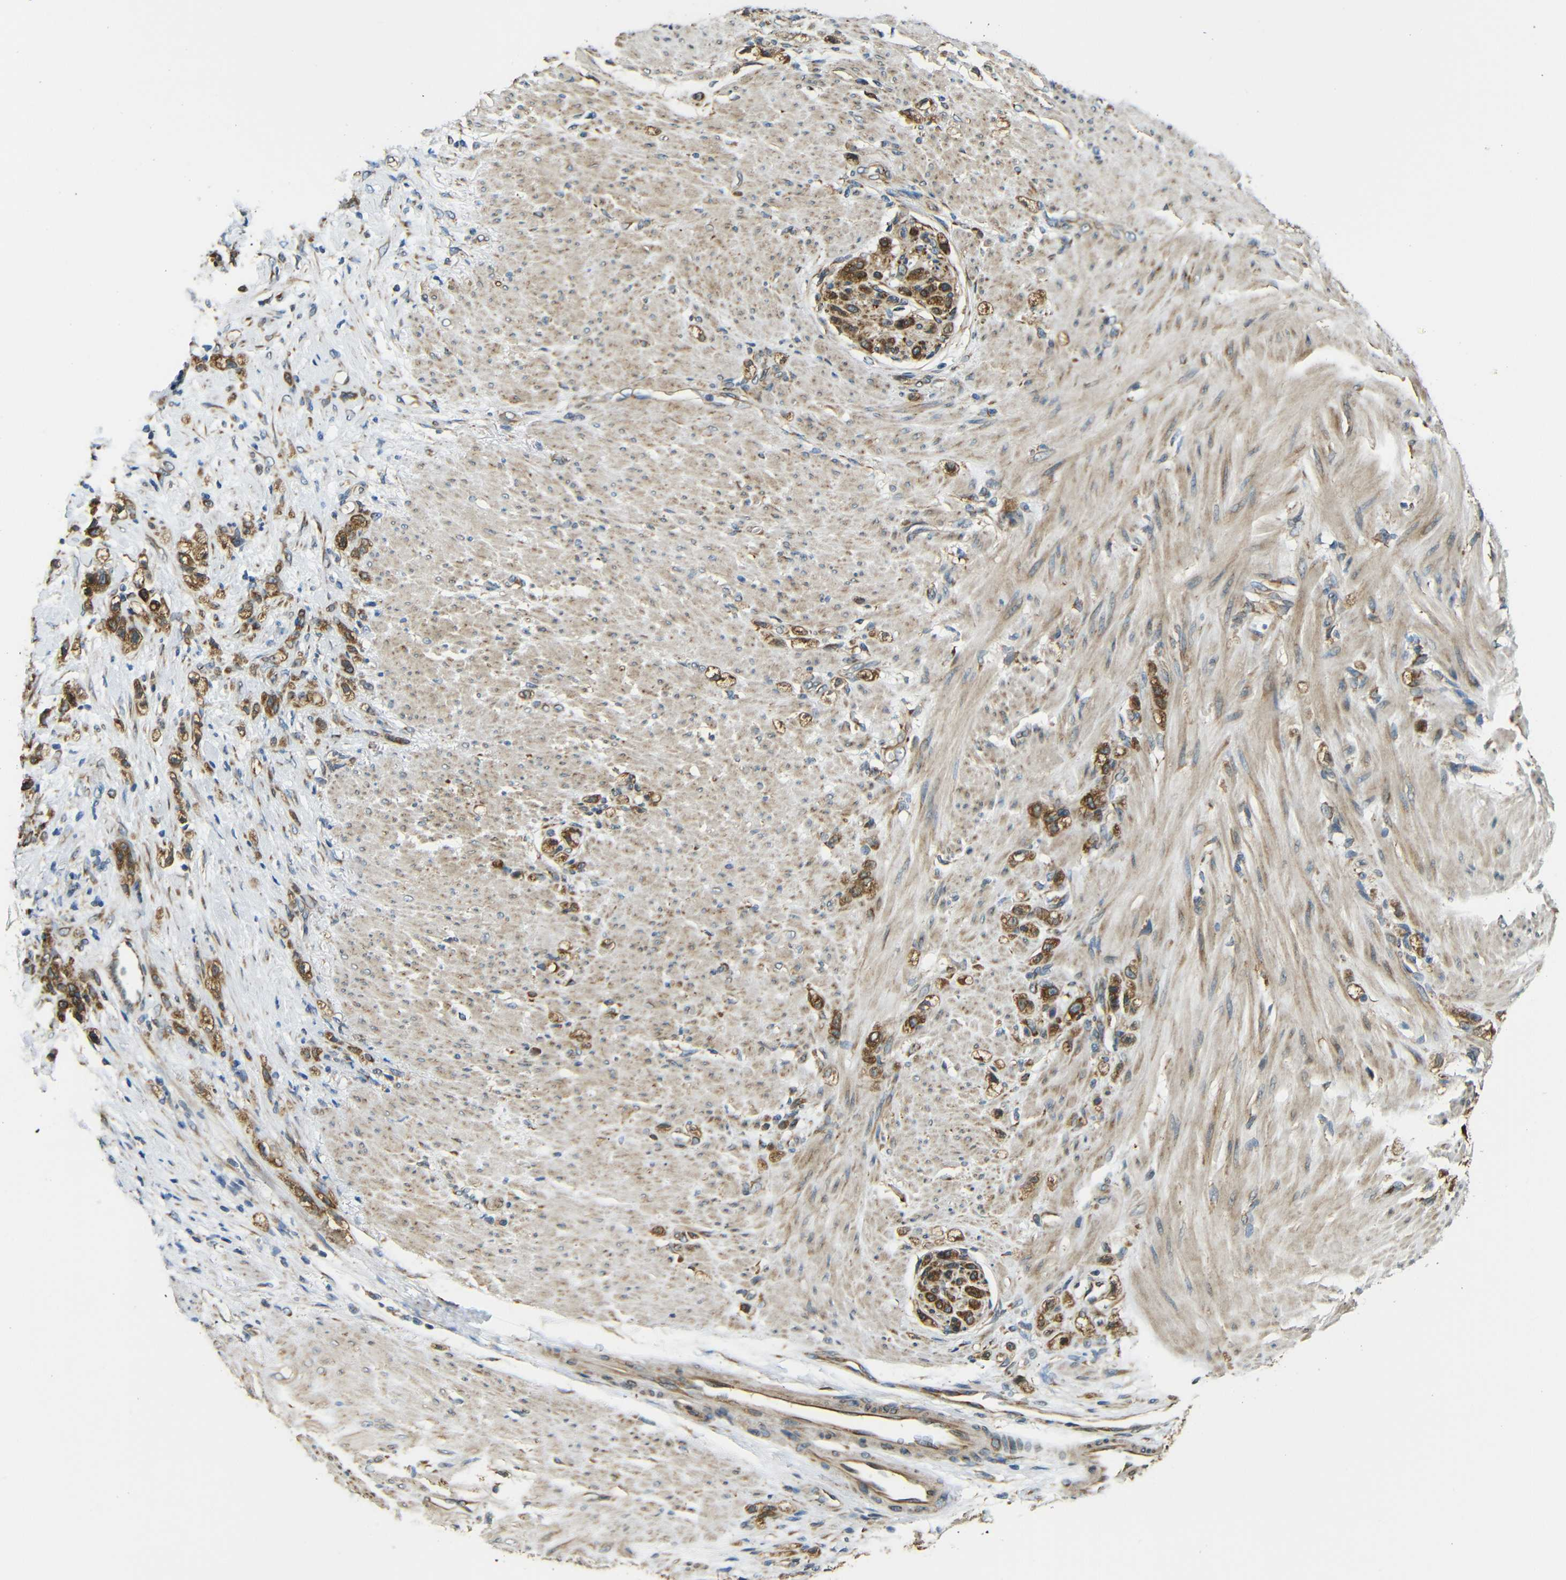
{"staining": {"intensity": "moderate", "quantity": ">75%", "location": "cytoplasmic/membranous"}, "tissue": "stomach cancer", "cell_type": "Tumor cells", "image_type": "cancer", "snomed": [{"axis": "morphology", "description": "Adenocarcinoma, NOS"}, {"axis": "topography", "description": "Stomach"}], "caption": "The photomicrograph shows a brown stain indicating the presence of a protein in the cytoplasmic/membranous of tumor cells in stomach cancer.", "gene": "VAPB", "patient": {"sex": "male", "age": 82}}